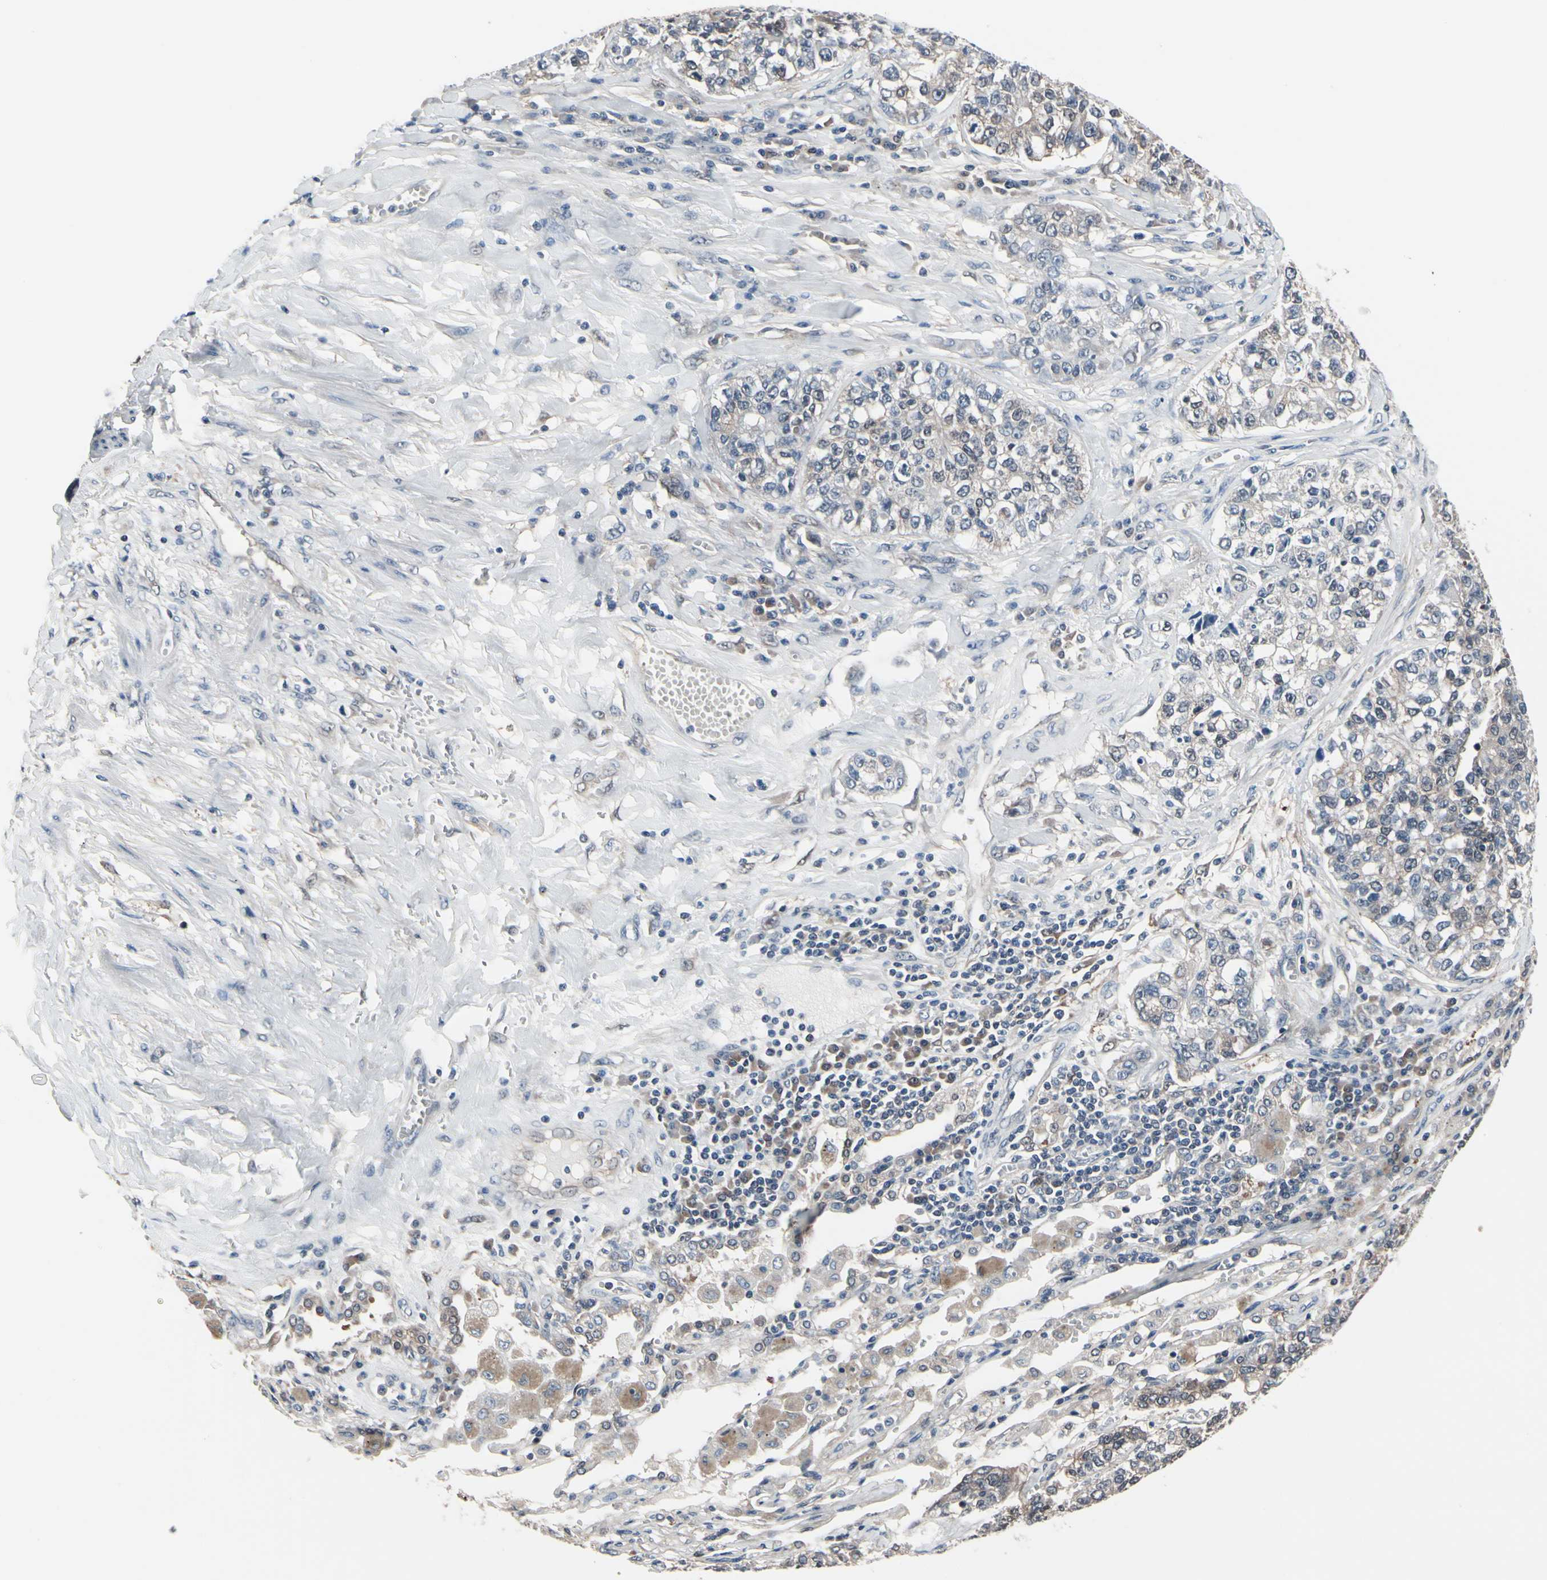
{"staining": {"intensity": "weak", "quantity": ">75%", "location": "cytoplasmic/membranous"}, "tissue": "lung cancer", "cell_type": "Tumor cells", "image_type": "cancer", "snomed": [{"axis": "morphology", "description": "Adenocarcinoma, NOS"}, {"axis": "topography", "description": "Lung"}], "caption": "Human lung adenocarcinoma stained with a brown dye reveals weak cytoplasmic/membranous positive staining in approximately >75% of tumor cells.", "gene": "PRDX6", "patient": {"sex": "male", "age": 49}}